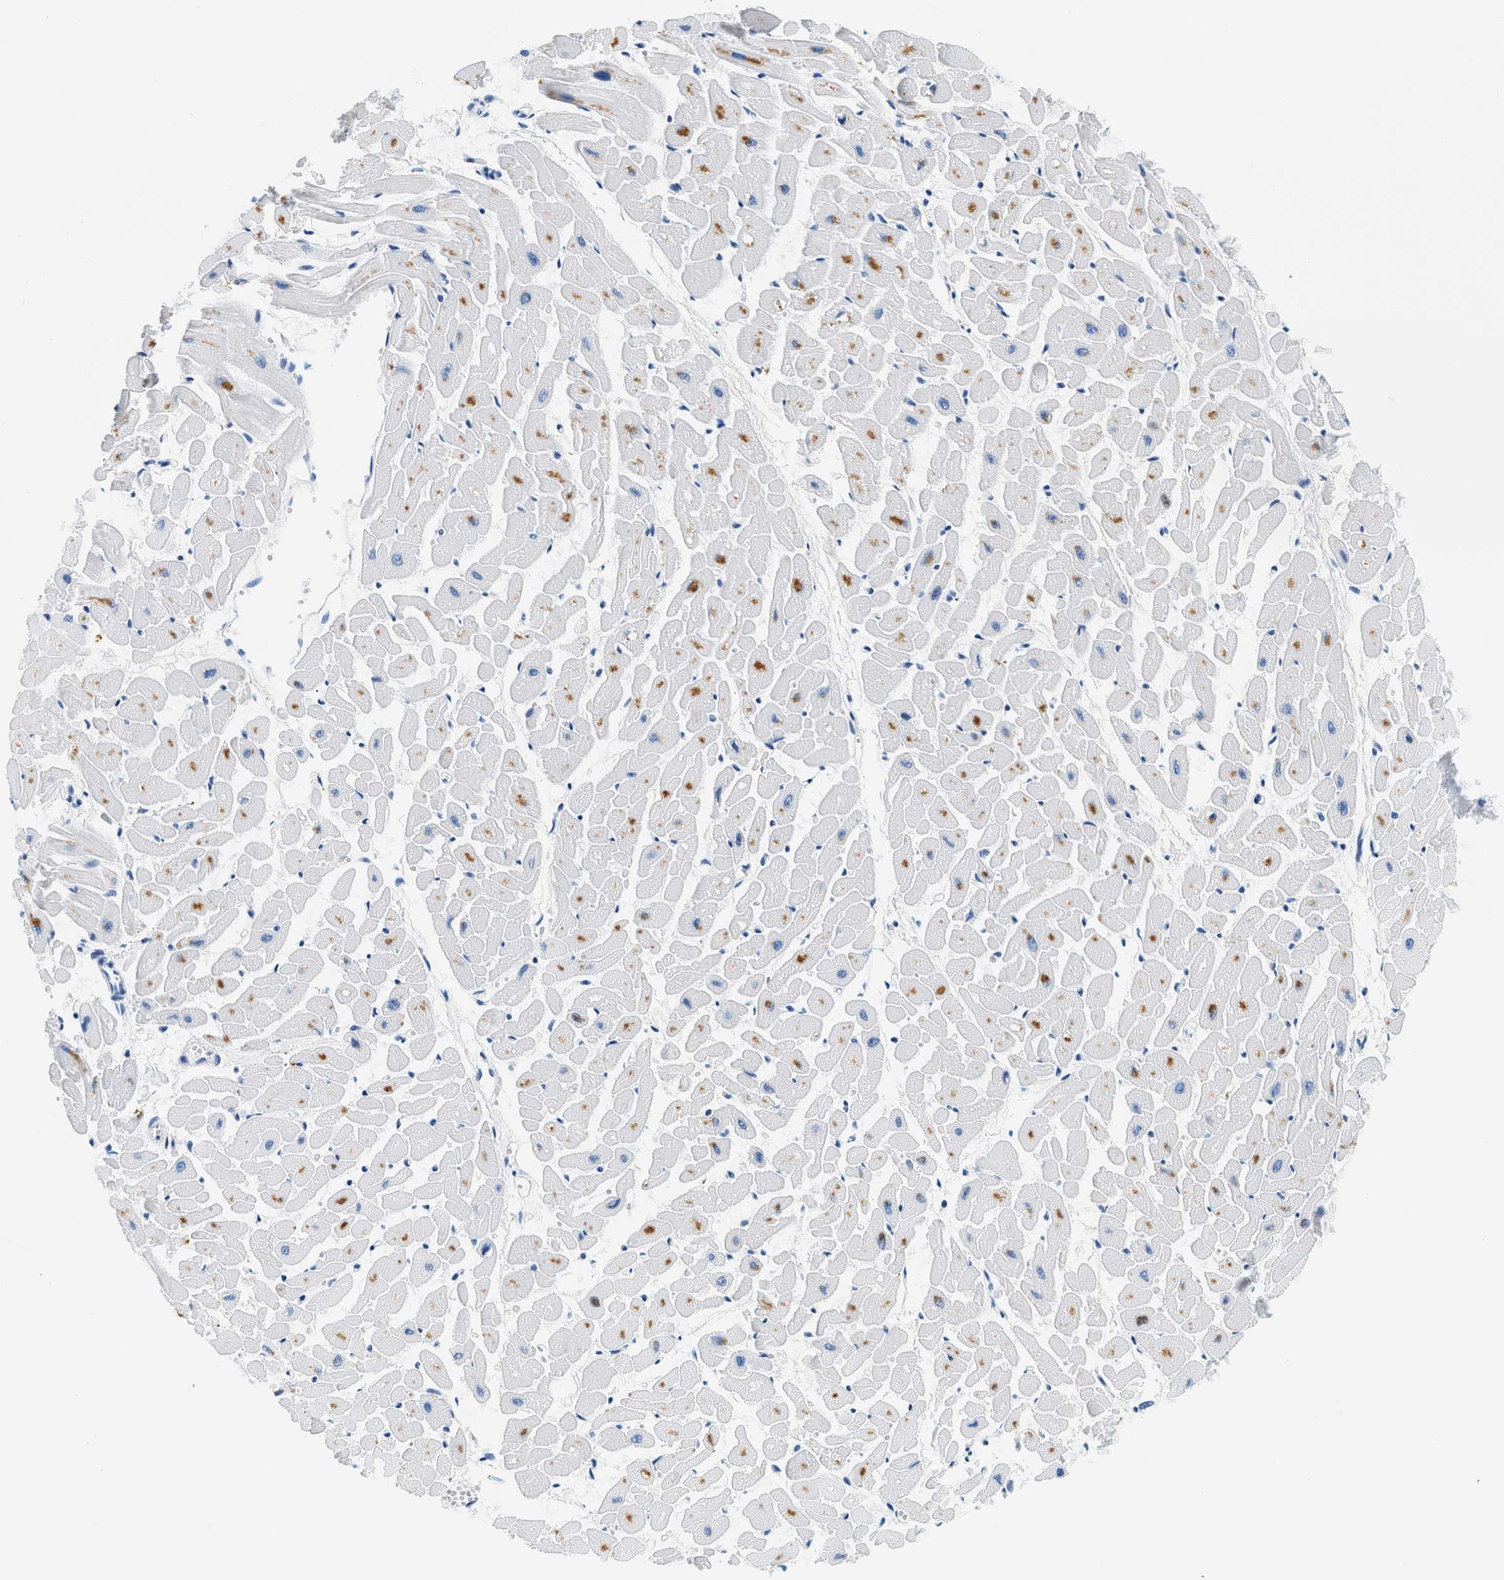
{"staining": {"intensity": "moderate", "quantity": "25%-75%", "location": "cytoplasmic/membranous"}, "tissue": "heart muscle", "cell_type": "Cardiomyocytes", "image_type": "normal", "snomed": [{"axis": "morphology", "description": "Normal tissue, NOS"}, {"axis": "topography", "description": "Heart"}], "caption": "IHC micrograph of normal heart muscle stained for a protein (brown), which demonstrates medium levels of moderate cytoplasmic/membranous expression in about 25%-75% of cardiomyocytes.", "gene": "STXBP2", "patient": {"sex": "female", "age": 19}}